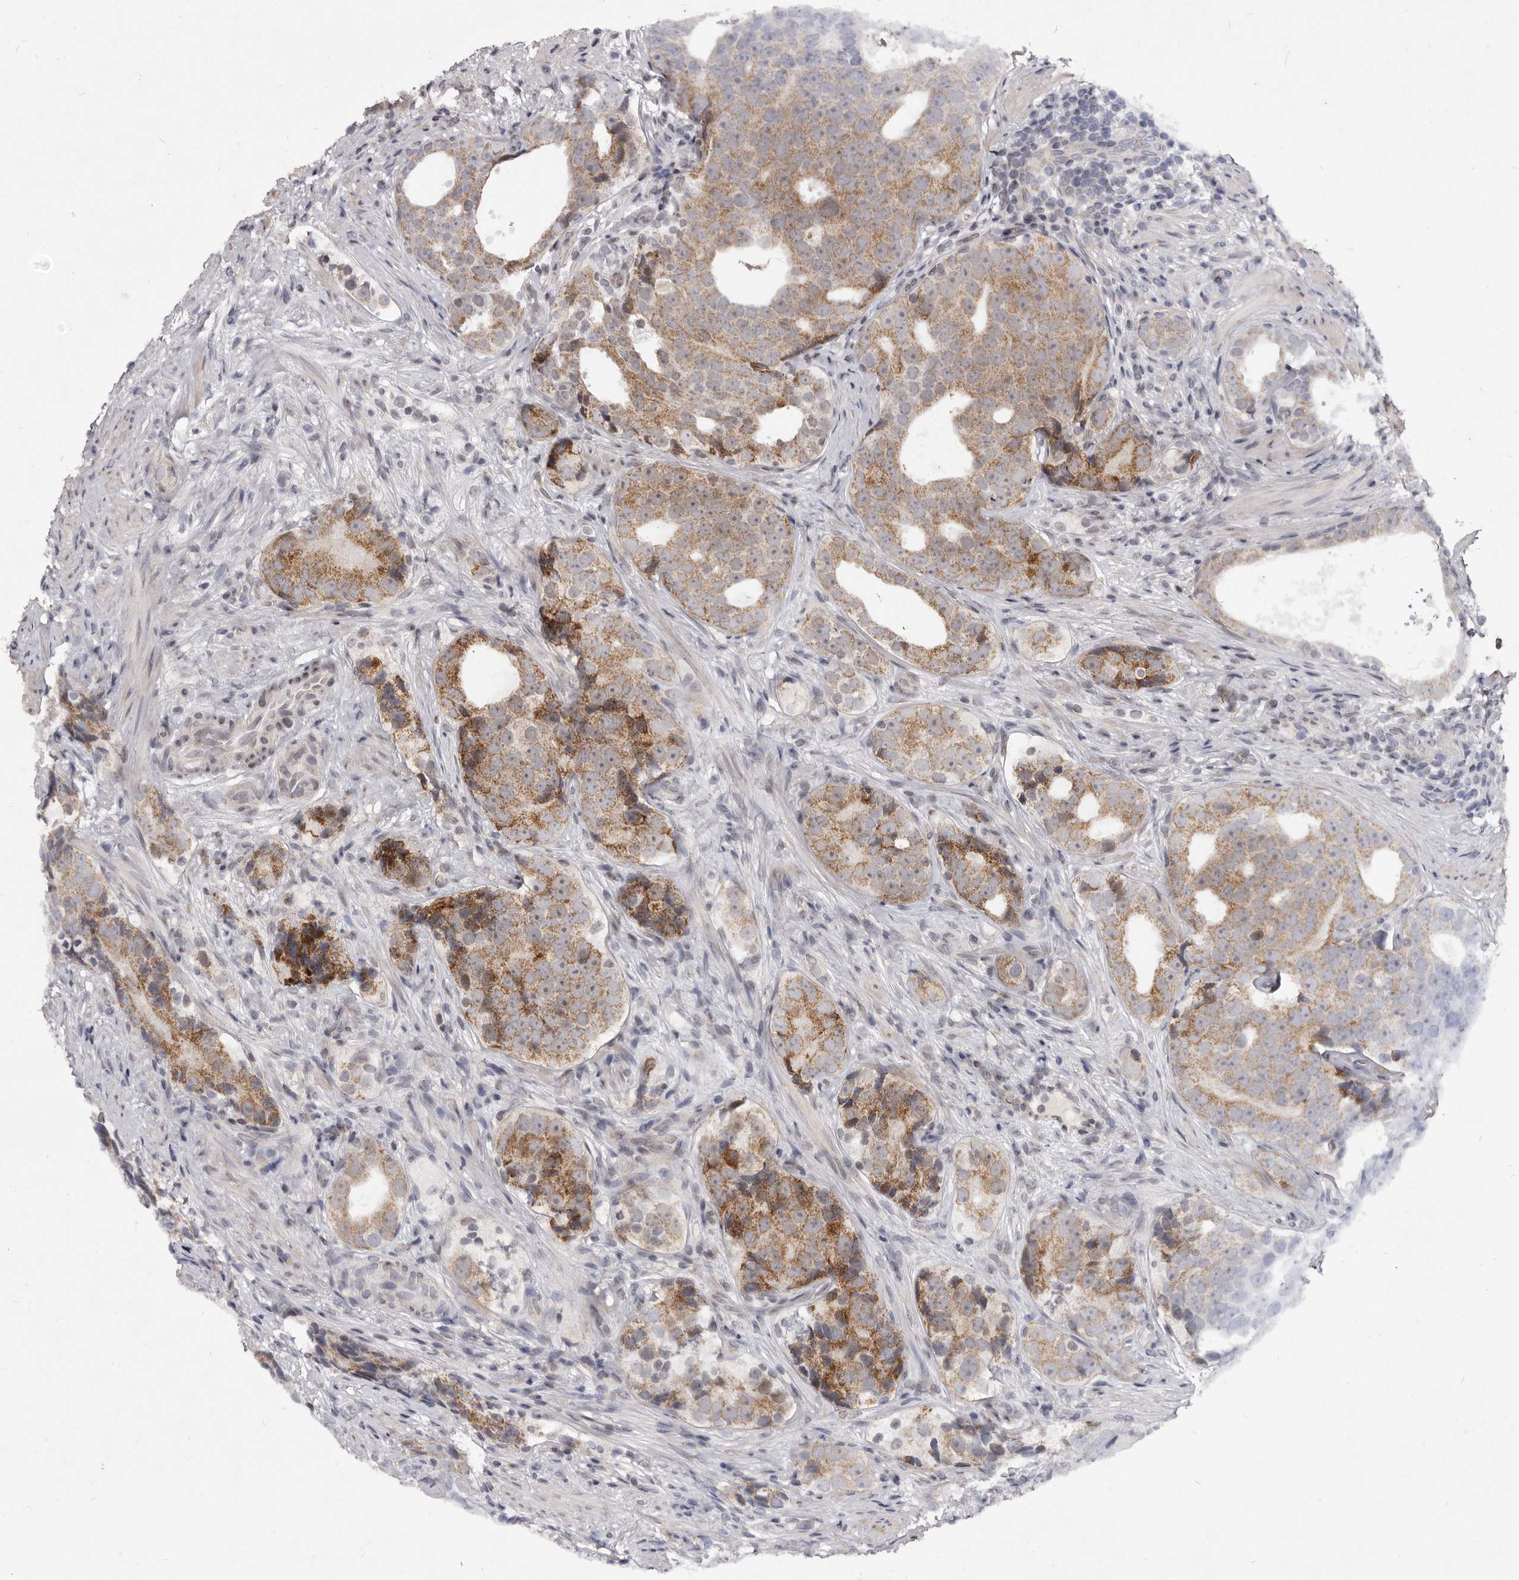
{"staining": {"intensity": "moderate", "quantity": ">75%", "location": "cytoplasmic/membranous"}, "tissue": "prostate cancer", "cell_type": "Tumor cells", "image_type": "cancer", "snomed": [{"axis": "morphology", "description": "Adenocarcinoma, High grade"}, {"axis": "topography", "description": "Prostate"}], "caption": "This is an image of immunohistochemistry (IHC) staining of prostate adenocarcinoma (high-grade), which shows moderate expression in the cytoplasmic/membranous of tumor cells.", "gene": "THUMPD1", "patient": {"sex": "male", "age": 56}}